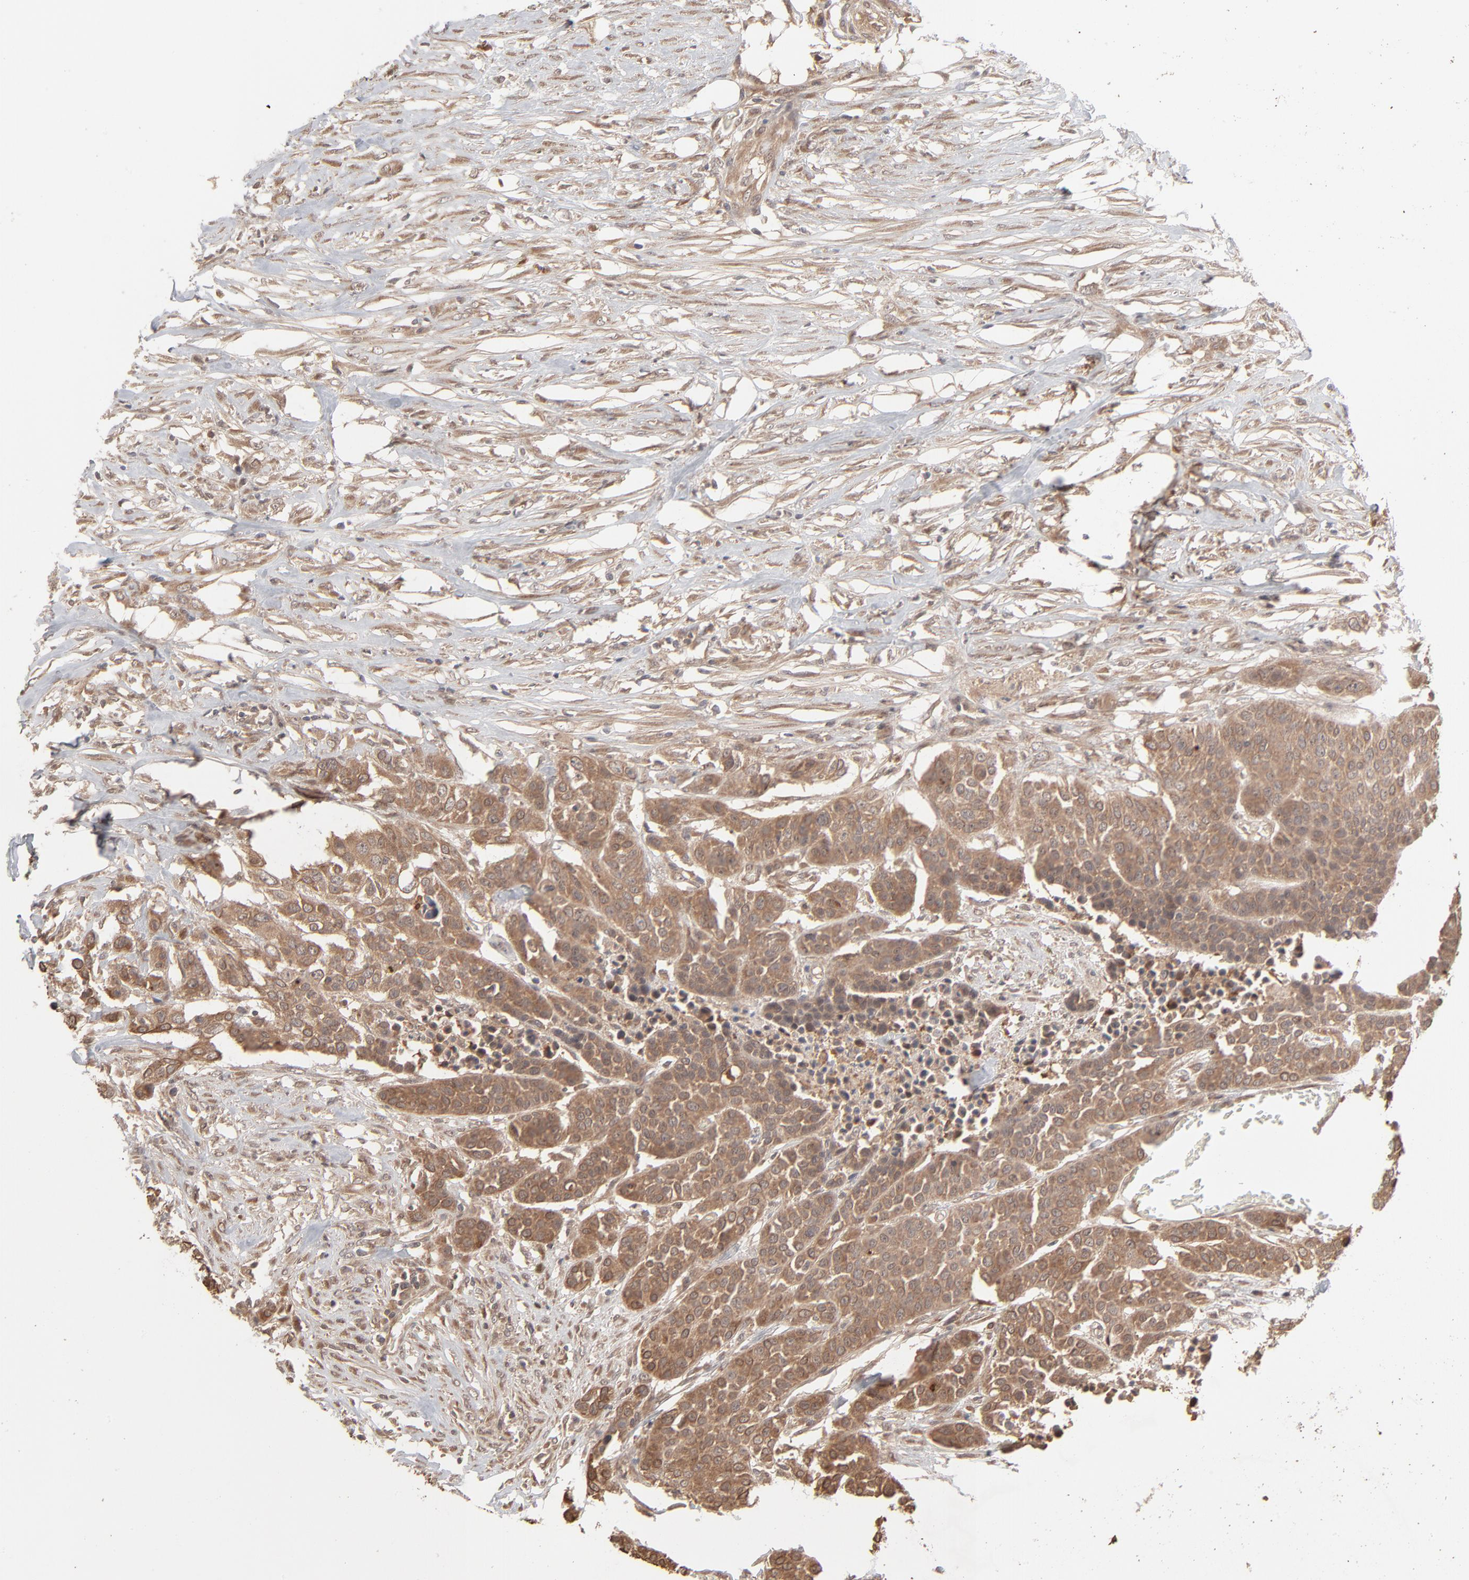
{"staining": {"intensity": "moderate", "quantity": ">75%", "location": "cytoplasmic/membranous"}, "tissue": "urothelial cancer", "cell_type": "Tumor cells", "image_type": "cancer", "snomed": [{"axis": "morphology", "description": "Urothelial carcinoma, High grade"}, {"axis": "topography", "description": "Urinary bladder"}], "caption": "This photomicrograph demonstrates immunohistochemistry (IHC) staining of human urothelial cancer, with medium moderate cytoplasmic/membranous staining in about >75% of tumor cells.", "gene": "SCFD1", "patient": {"sex": "male", "age": 74}}